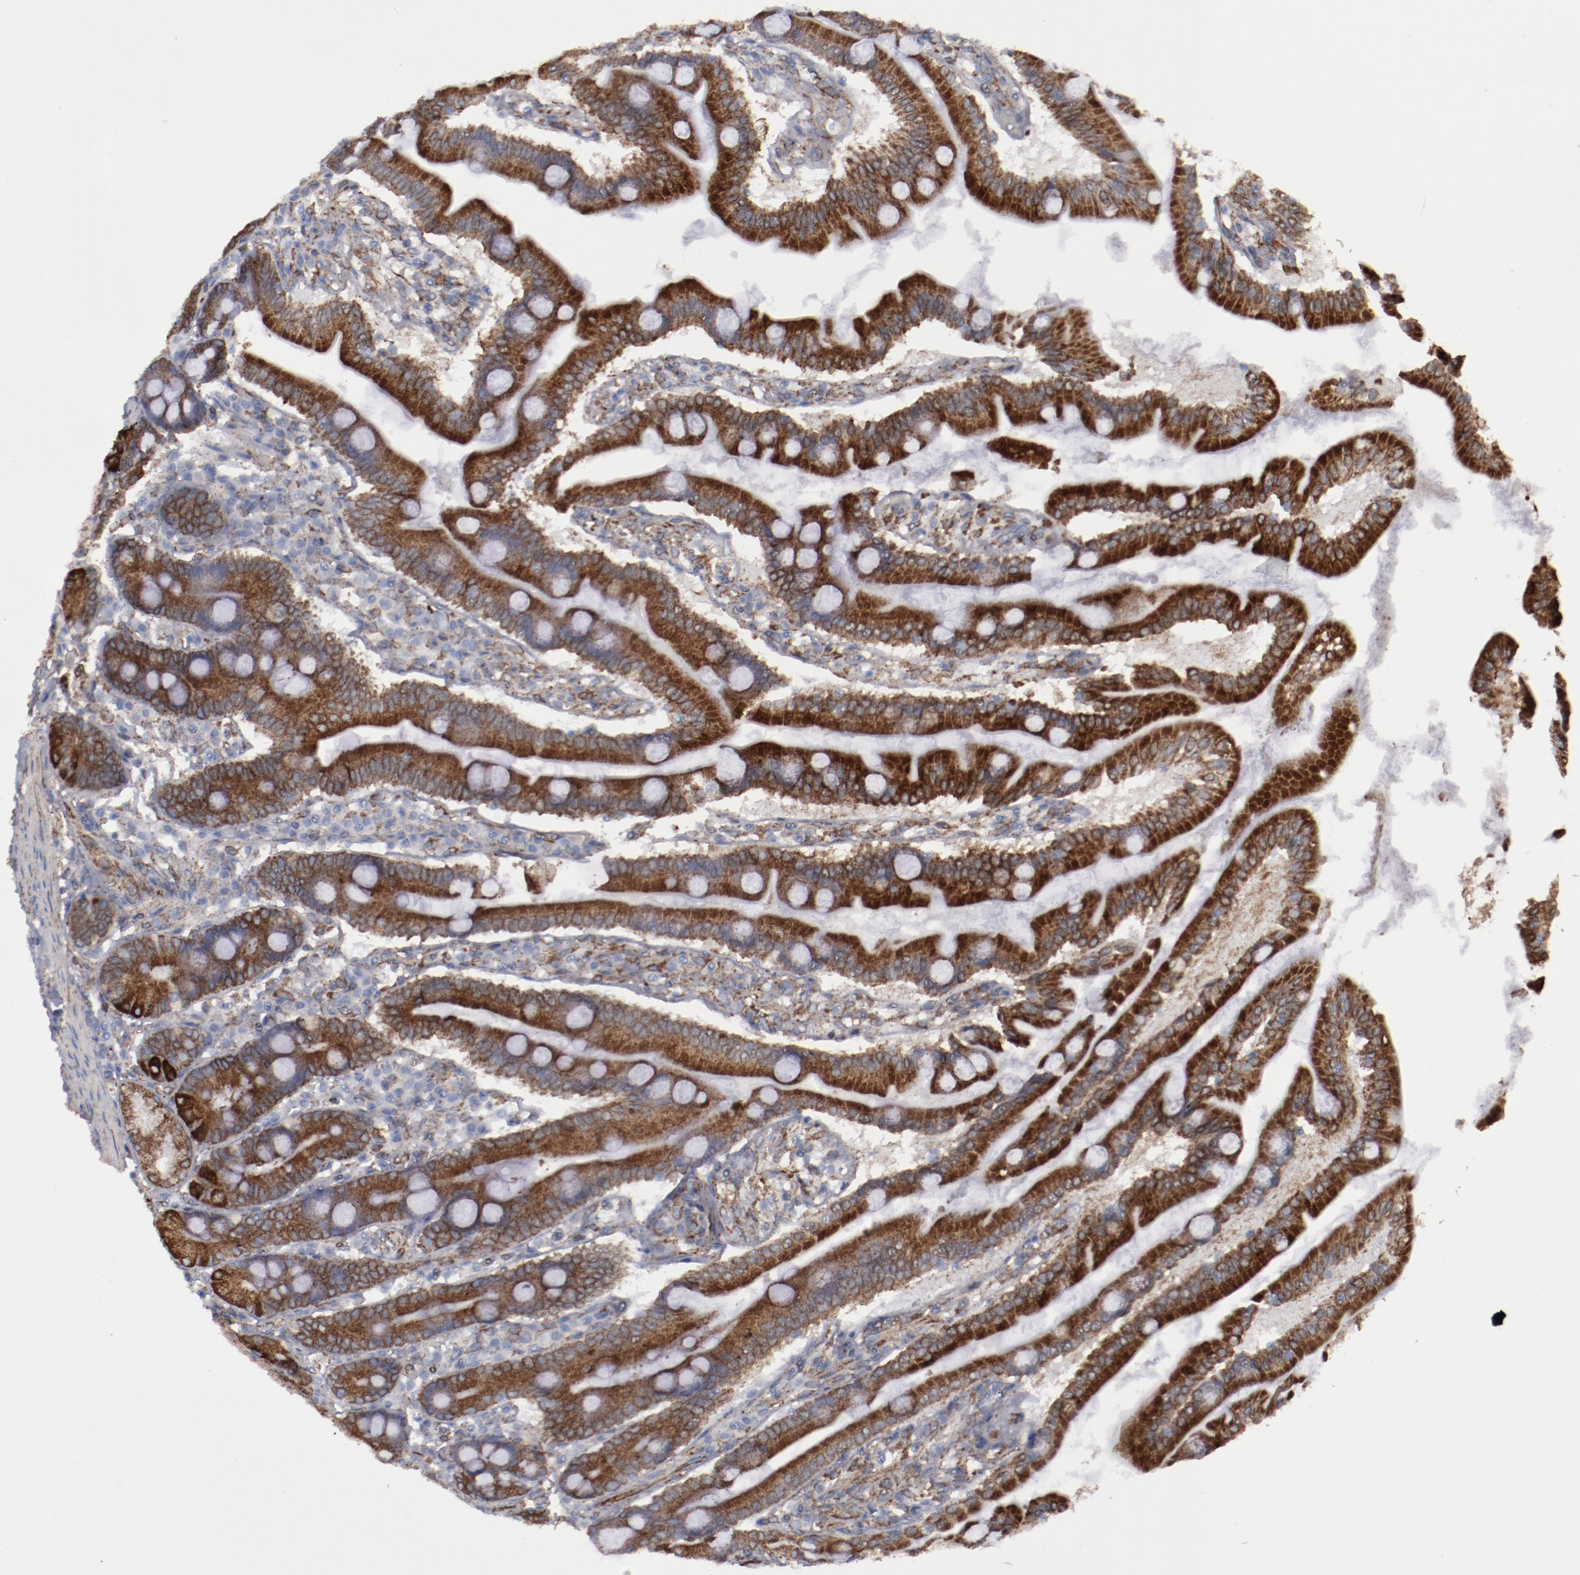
{"staining": {"intensity": "moderate", "quantity": "25%-75%", "location": "cytoplasmic/membranous"}, "tissue": "duodenum", "cell_type": "Glandular cells", "image_type": "normal", "snomed": [{"axis": "morphology", "description": "Normal tissue, NOS"}, {"axis": "topography", "description": "Duodenum"}], "caption": "Duodenum stained with immunohistochemistry reveals moderate cytoplasmic/membranous expression in about 25%-75% of glandular cells.", "gene": "ERLIN2", "patient": {"sex": "female", "age": 64}}